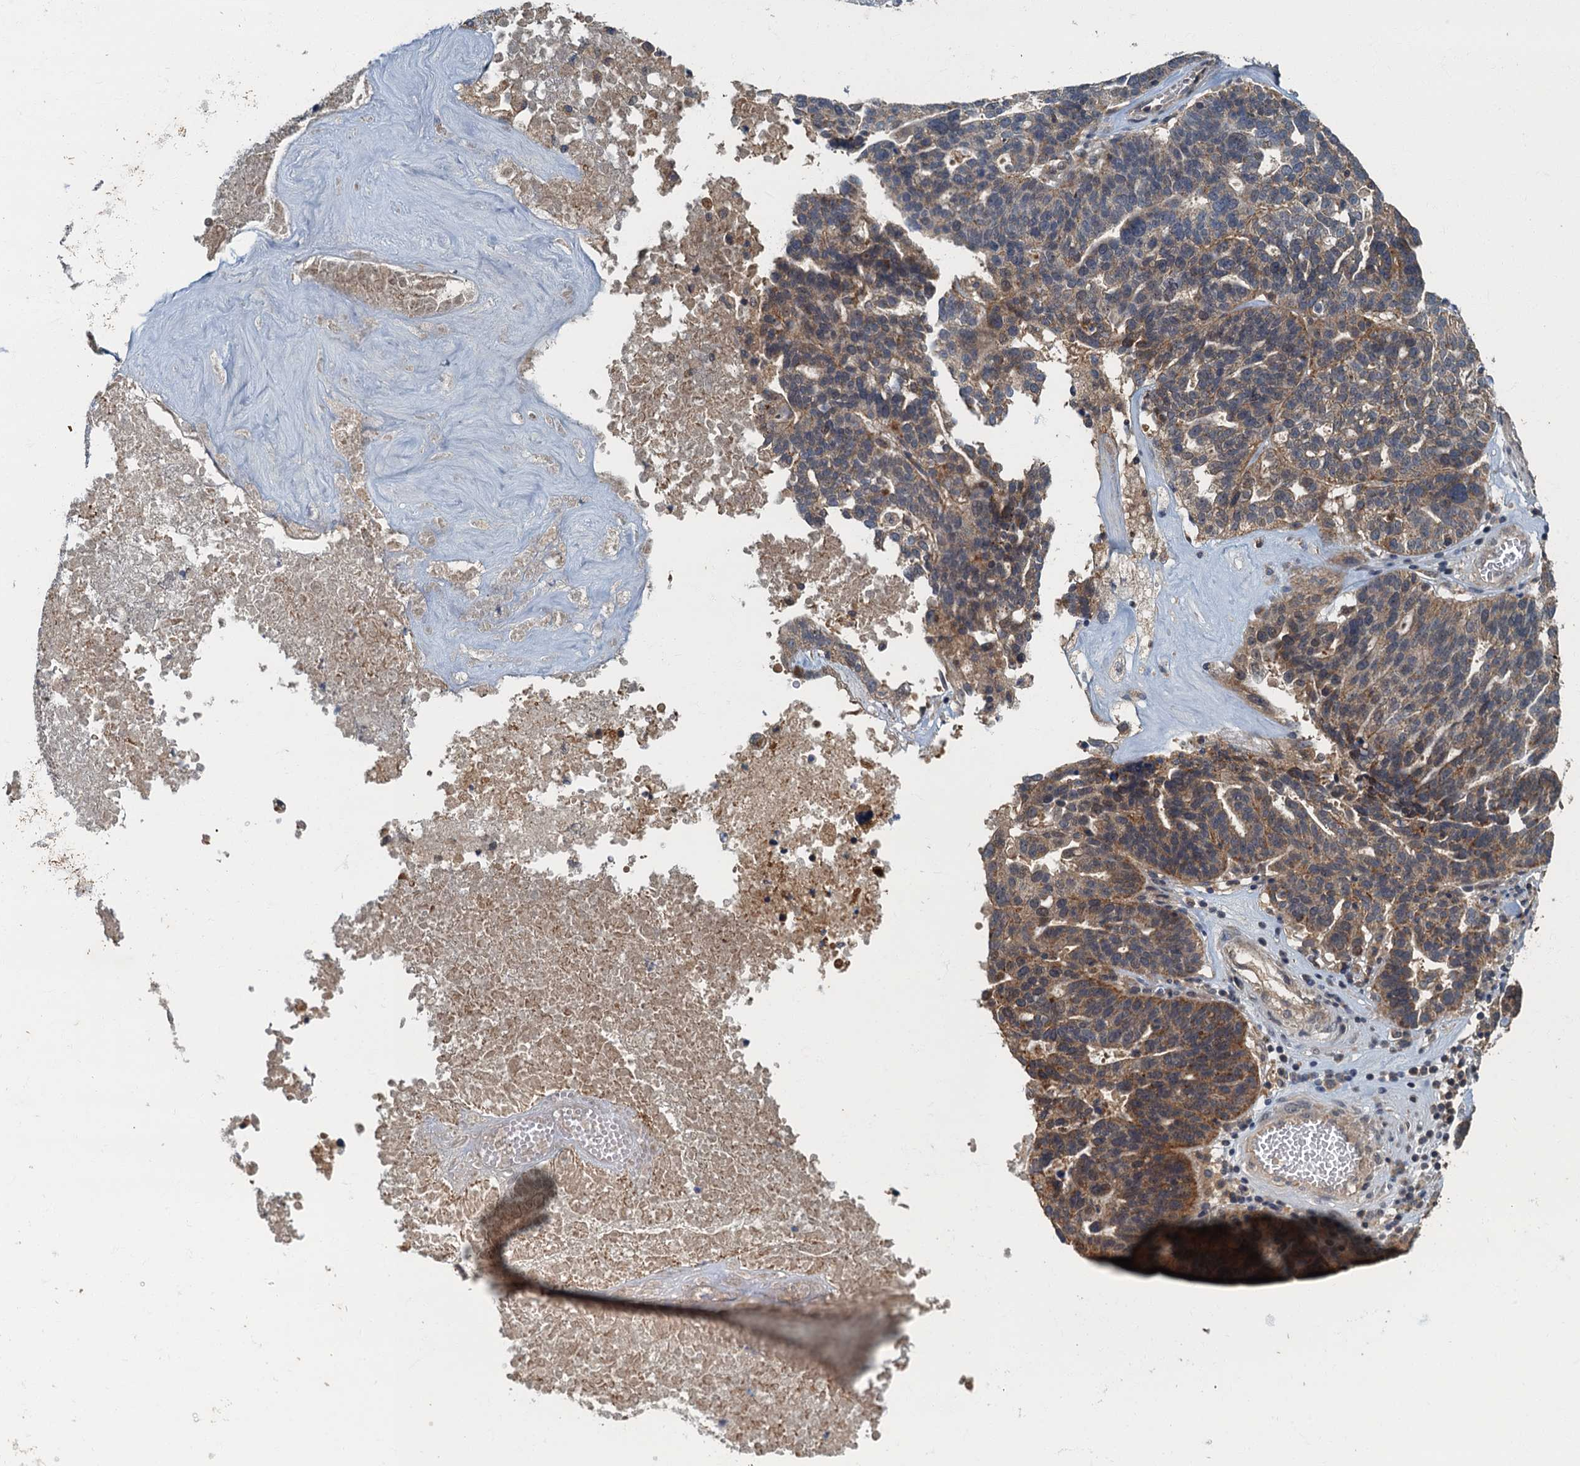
{"staining": {"intensity": "moderate", "quantity": "25%-75%", "location": "cytoplasmic/membranous"}, "tissue": "ovarian cancer", "cell_type": "Tumor cells", "image_type": "cancer", "snomed": [{"axis": "morphology", "description": "Cystadenocarcinoma, serous, NOS"}, {"axis": "topography", "description": "Ovary"}], "caption": "Immunohistochemical staining of serous cystadenocarcinoma (ovarian) shows medium levels of moderate cytoplasmic/membranous protein expression in about 25%-75% of tumor cells.", "gene": "WDCP", "patient": {"sex": "female", "age": 59}}